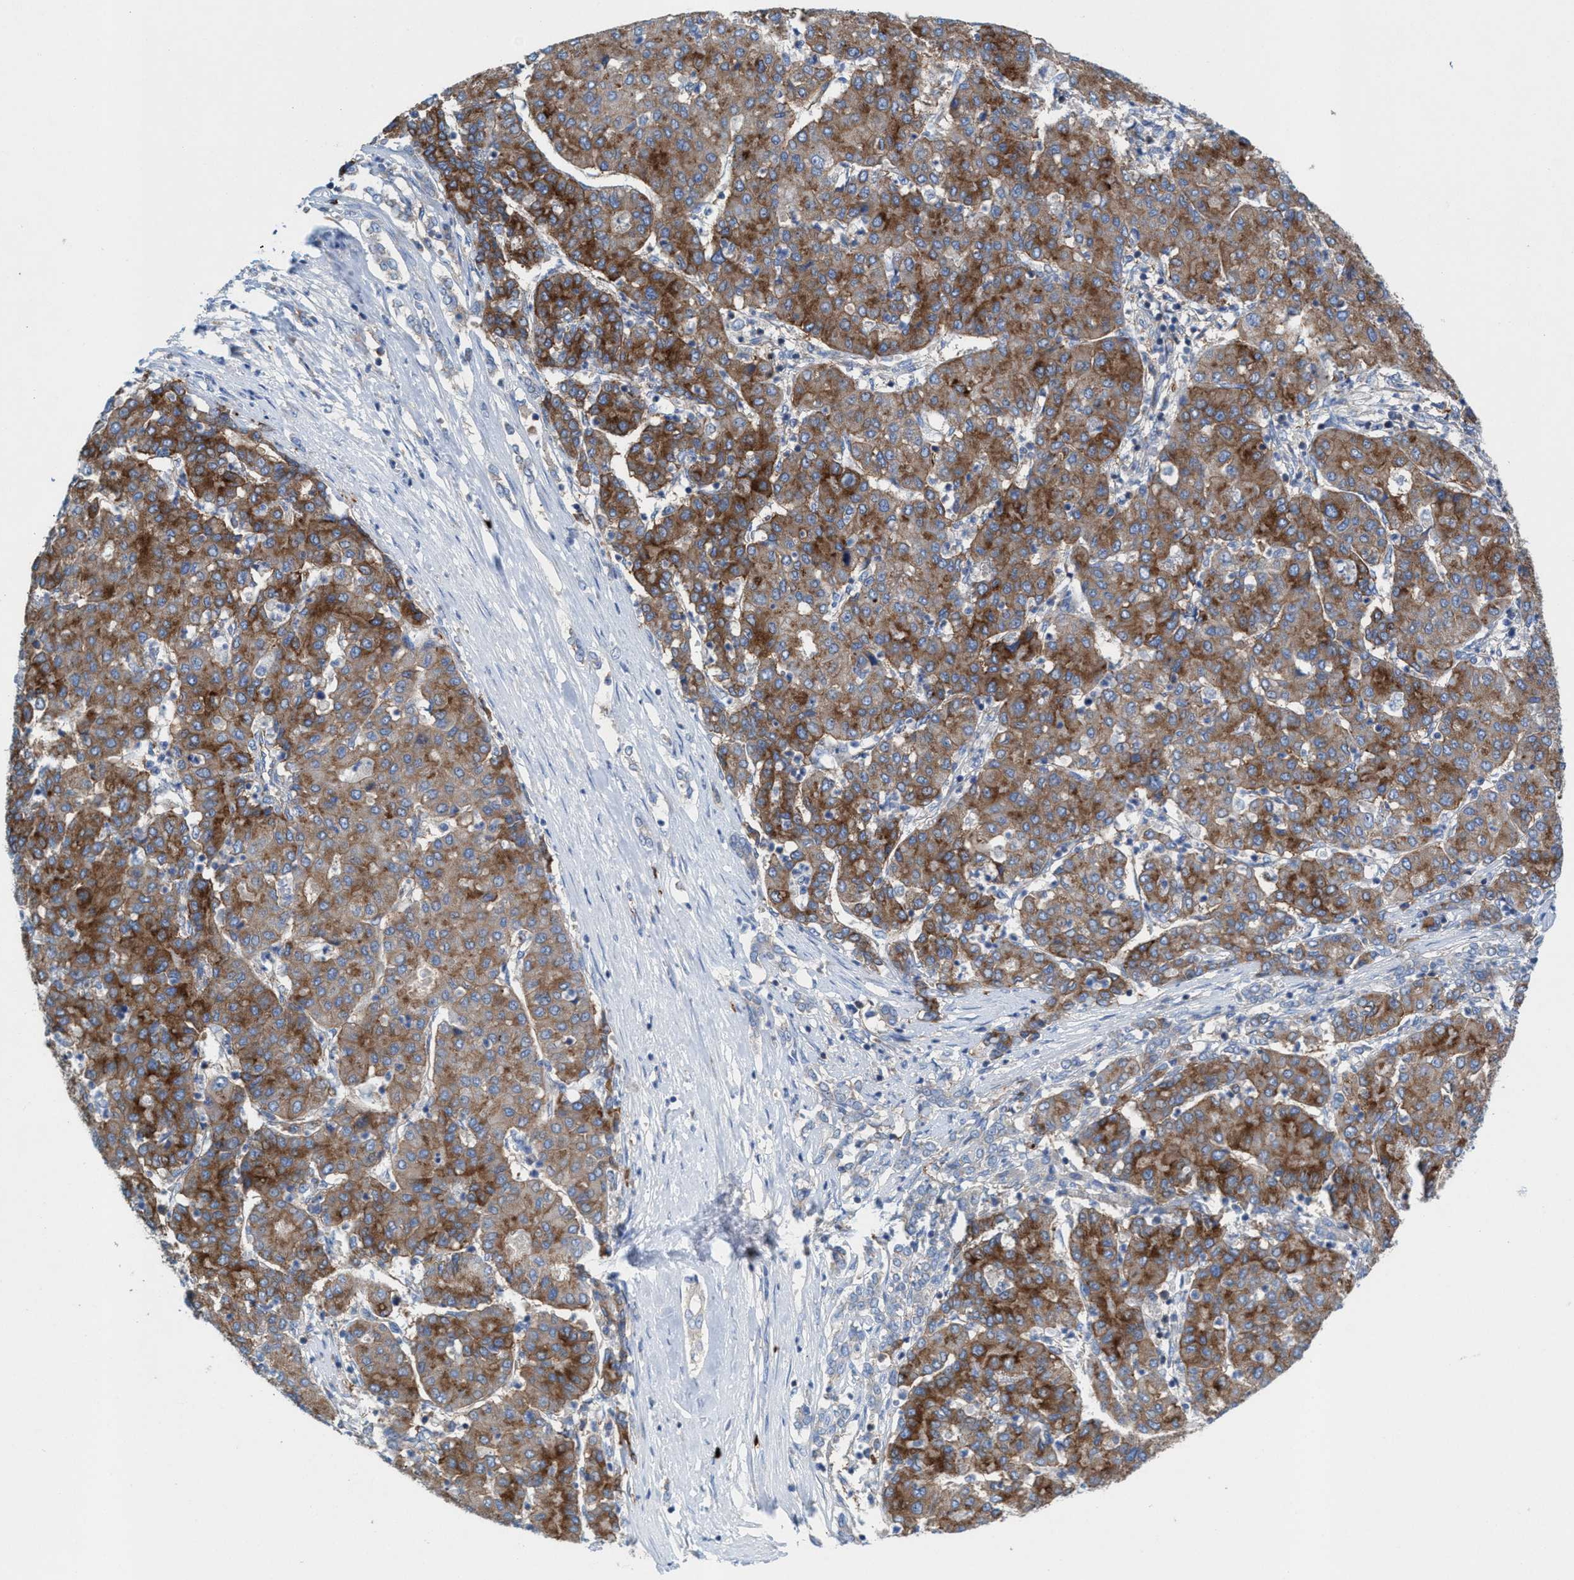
{"staining": {"intensity": "moderate", "quantity": ">75%", "location": "cytoplasmic/membranous"}, "tissue": "liver cancer", "cell_type": "Tumor cells", "image_type": "cancer", "snomed": [{"axis": "morphology", "description": "Carcinoma, Hepatocellular, NOS"}, {"axis": "topography", "description": "Liver"}], "caption": "Immunohistochemistry histopathology image of human liver cancer stained for a protein (brown), which shows medium levels of moderate cytoplasmic/membranous staining in about >75% of tumor cells.", "gene": "NYAP1", "patient": {"sex": "male", "age": 65}}